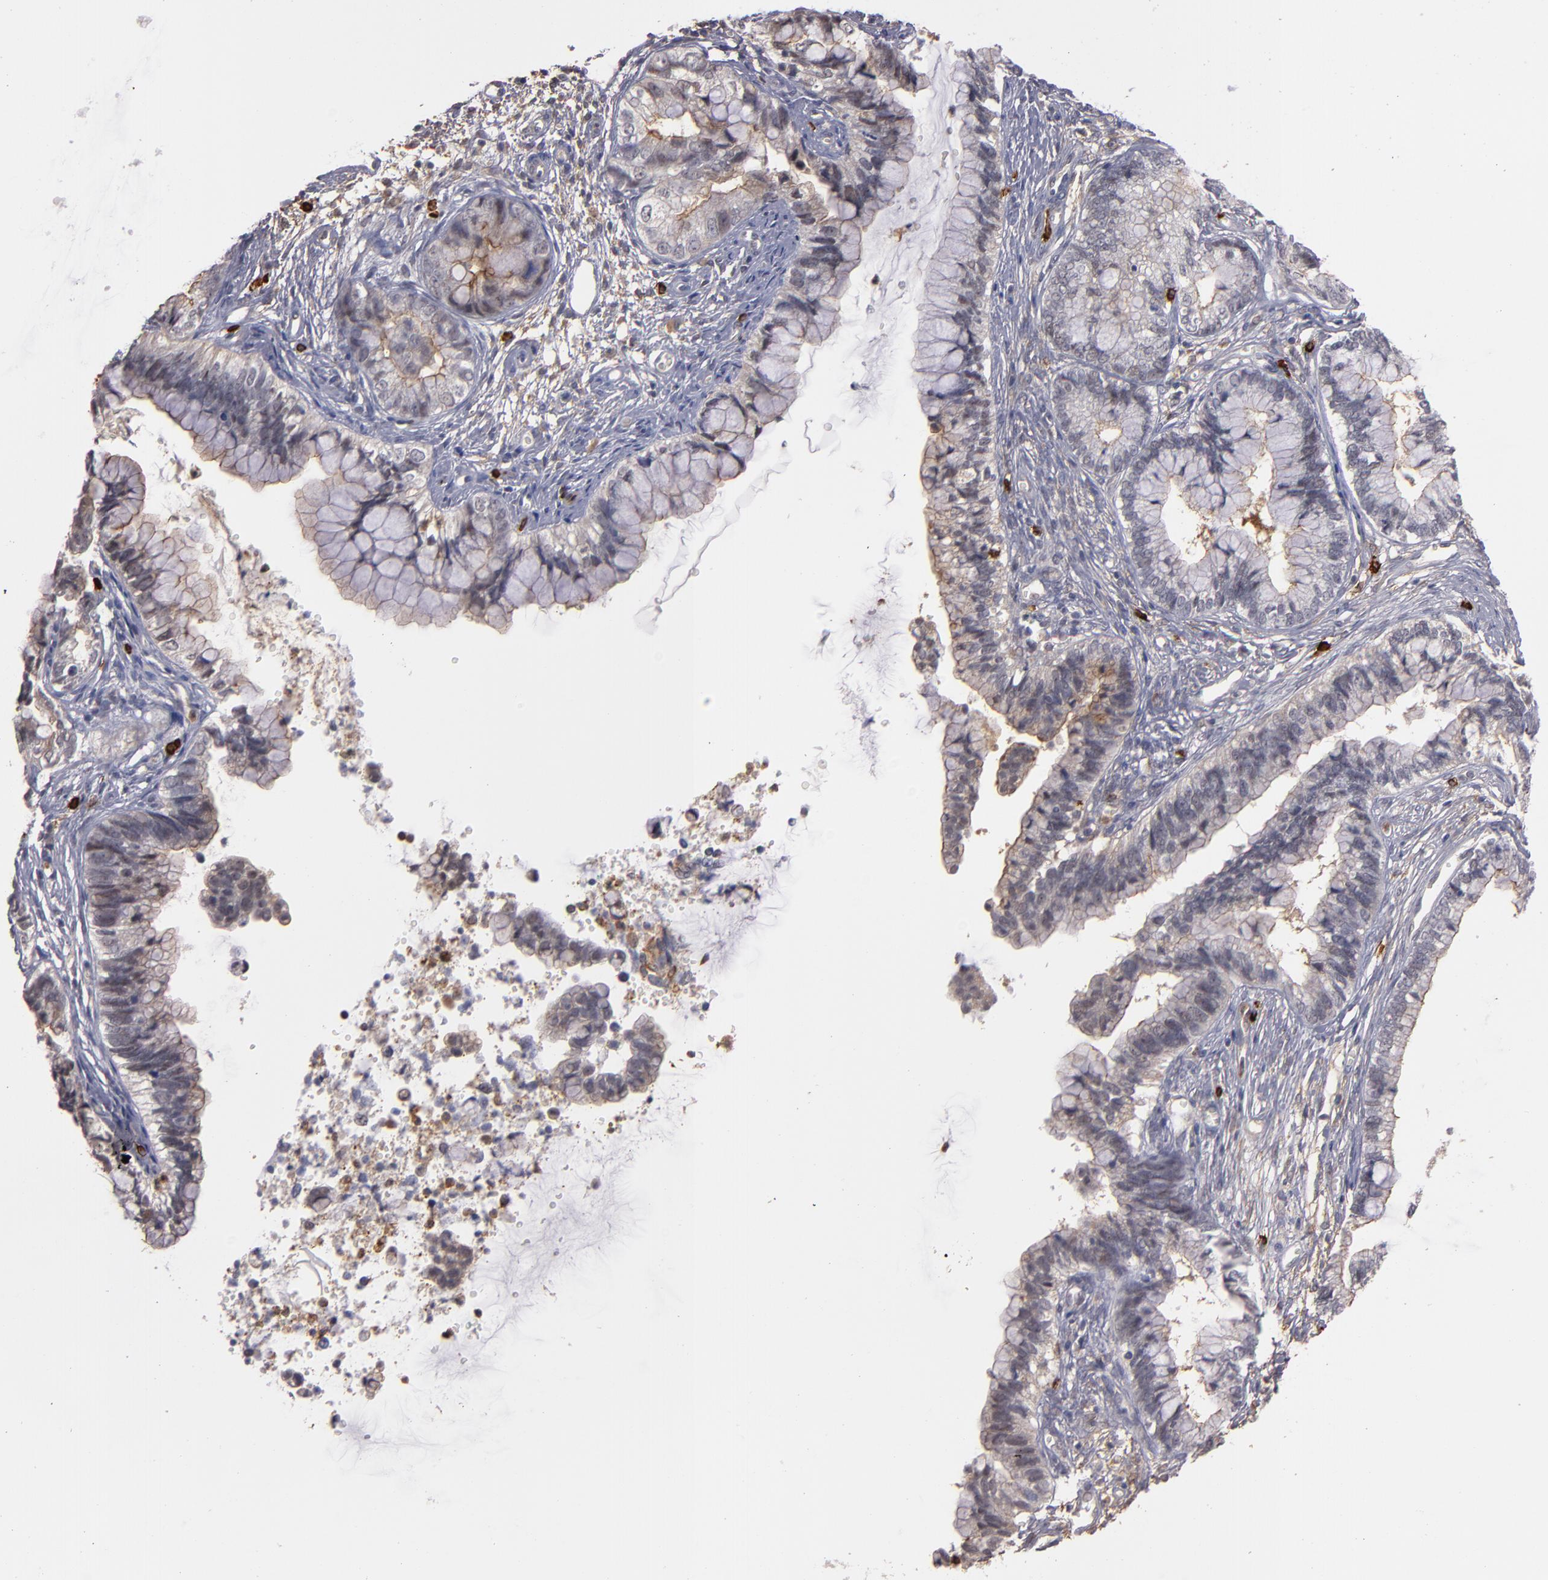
{"staining": {"intensity": "weak", "quantity": "25%-75%", "location": "cytoplasmic/membranous"}, "tissue": "cervical cancer", "cell_type": "Tumor cells", "image_type": "cancer", "snomed": [{"axis": "morphology", "description": "Adenocarcinoma, NOS"}, {"axis": "topography", "description": "Cervix"}], "caption": "The histopathology image displays staining of cervical cancer (adenocarcinoma), revealing weak cytoplasmic/membranous protein staining (brown color) within tumor cells.", "gene": "STX3", "patient": {"sex": "female", "age": 44}}